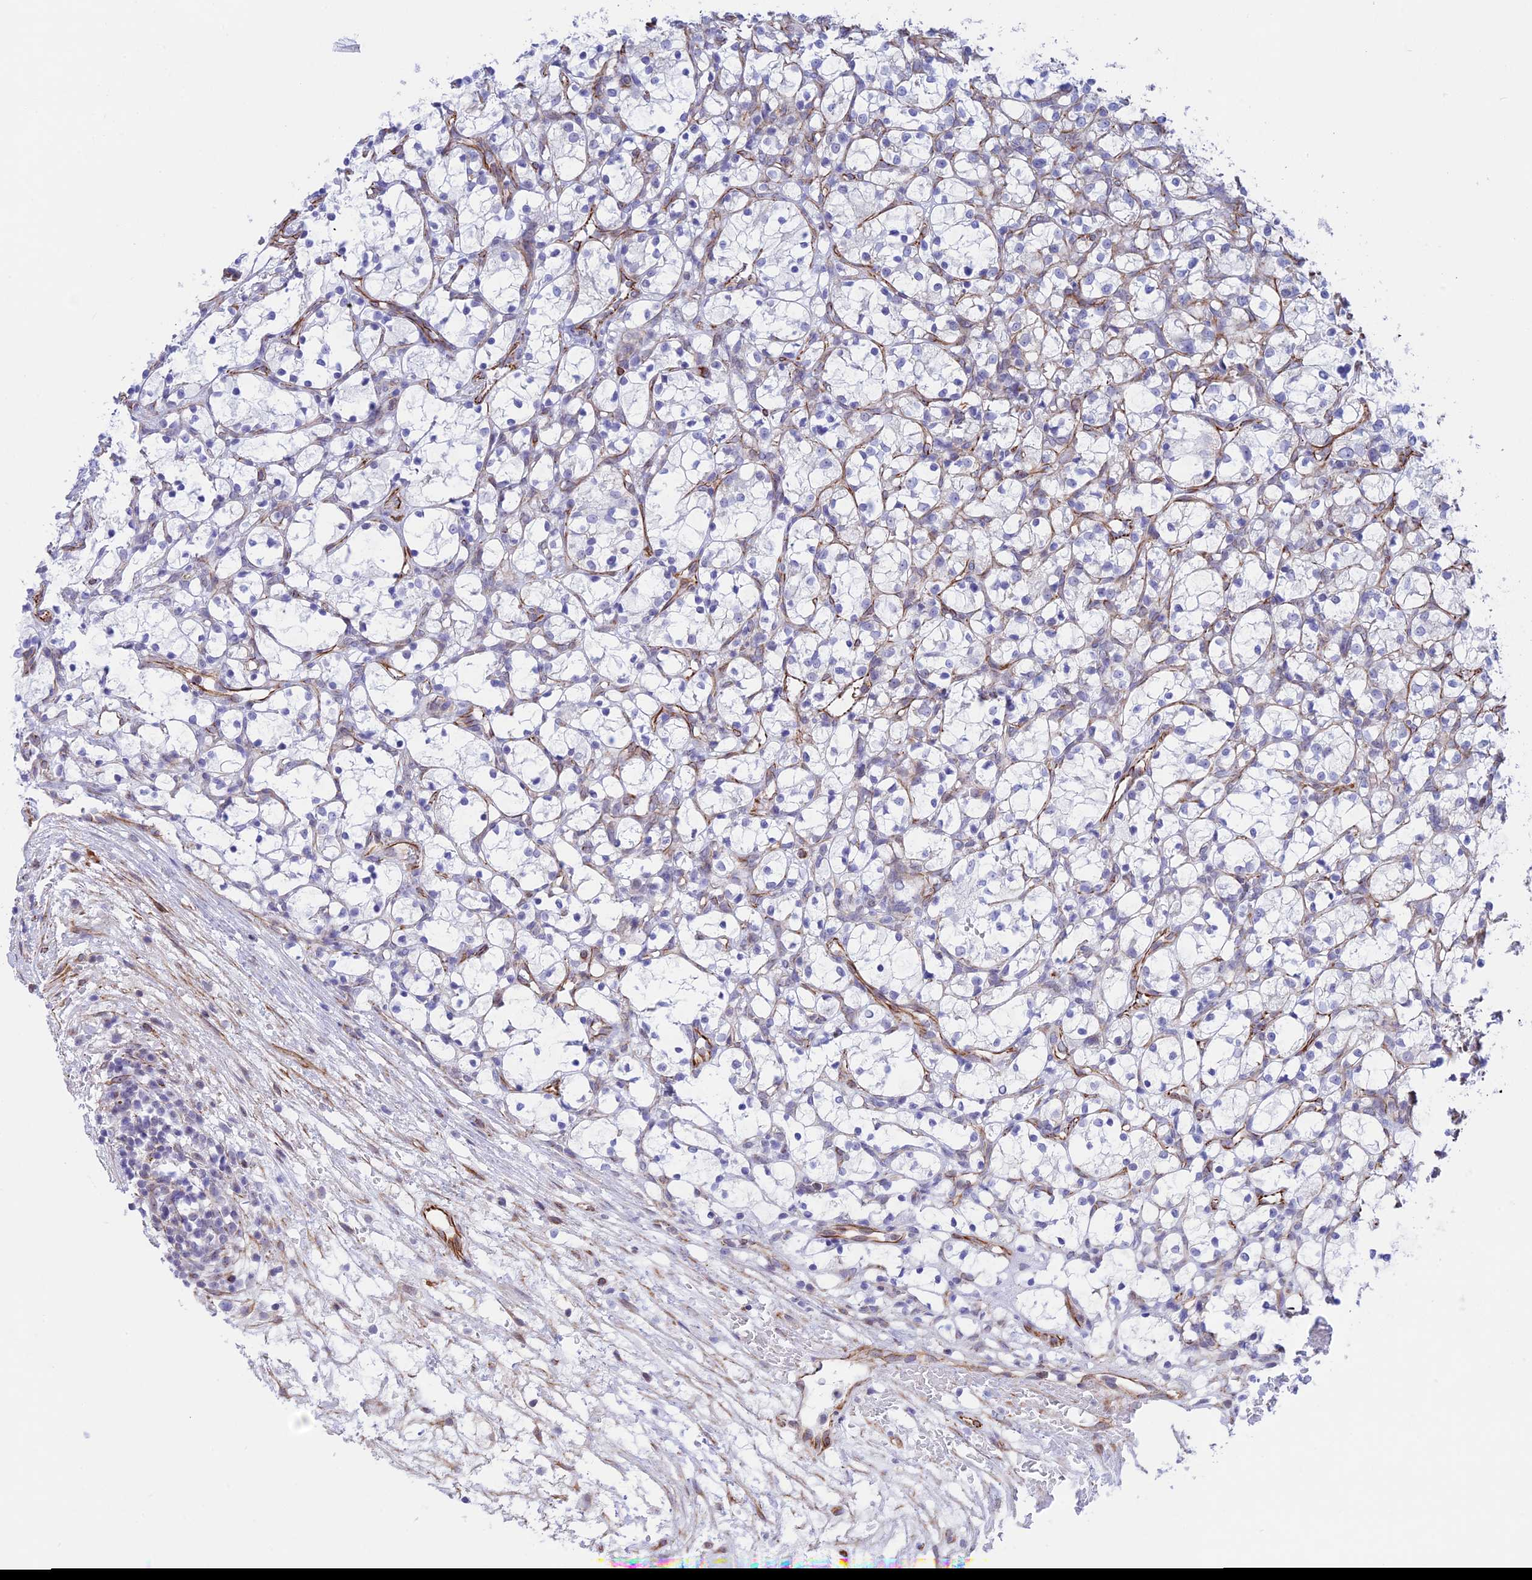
{"staining": {"intensity": "negative", "quantity": "none", "location": "none"}, "tissue": "renal cancer", "cell_type": "Tumor cells", "image_type": "cancer", "snomed": [{"axis": "morphology", "description": "Adenocarcinoma, NOS"}, {"axis": "topography", "description": "Kidney"}], "caption": "Human renal cancer (adenocarcinoma) stained for a protein using IHC demonstrates no staining in tumor cells.", "gene": "ZNF652", "patient": {"sex": "female", "age": 69}}